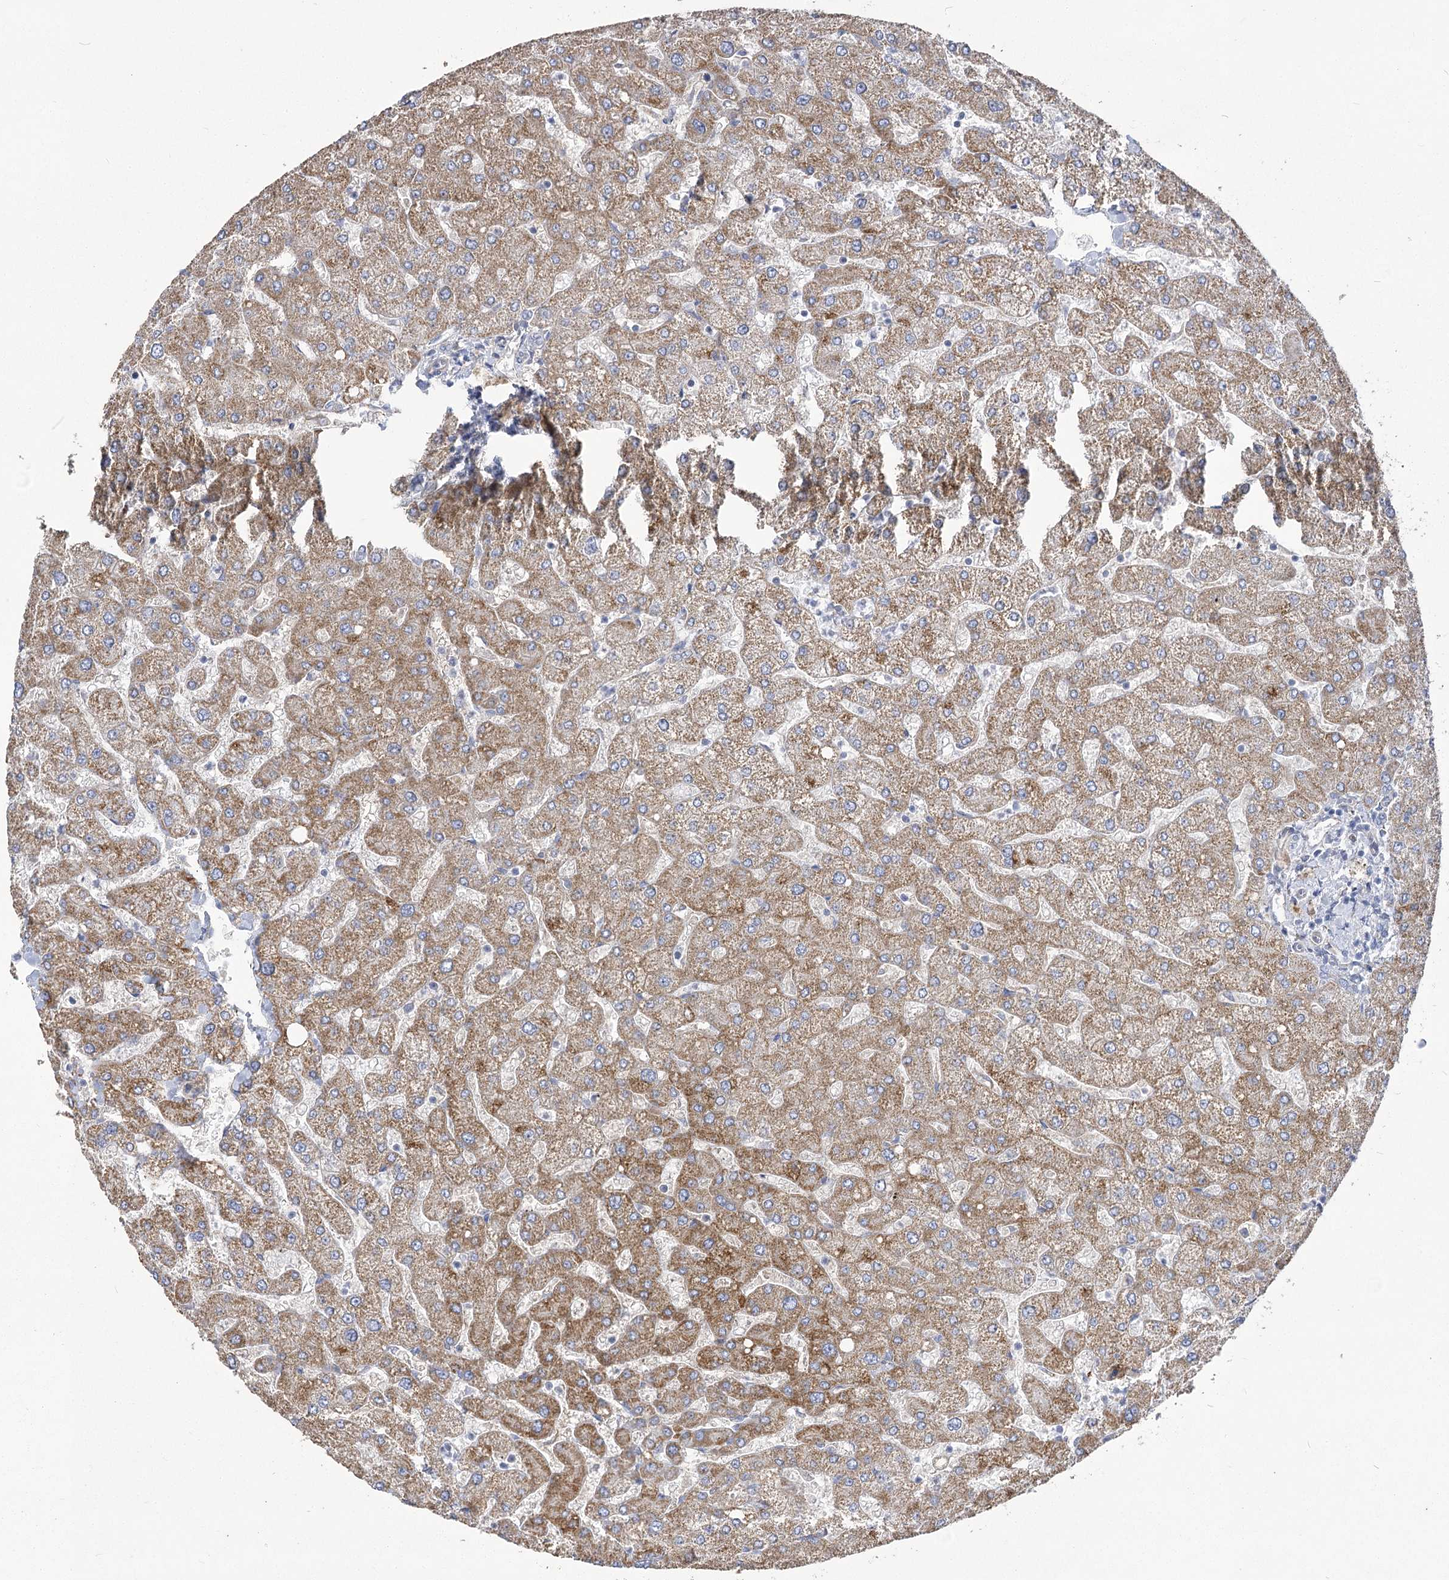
{"staining": {"intensity": "negative", "quantity": "none", "location": "none"}, "tissue": "liver", "cell_type": "Cholangiocytes", "image_type": "normal", "snomed": [{"axis": "morphology", "description": "Normal tissue, NOS"}, {"axis": "topography", "description": "Liver"}], "caption": "High magnification brightfield microscopy of benign liver stained with DAB (brown) and counterstained with hematoxylin (blue): cholangiocytes show no significant expression. Brightfield microscopy of immunohistochemistry (IHC) stained with DAB (3,3'-diaminobenzidine) (brown) and hematoxylin (blue), captured at high magnification.", "gene": "RMDN2", "patient": {"sex": "male", "age": 55}}